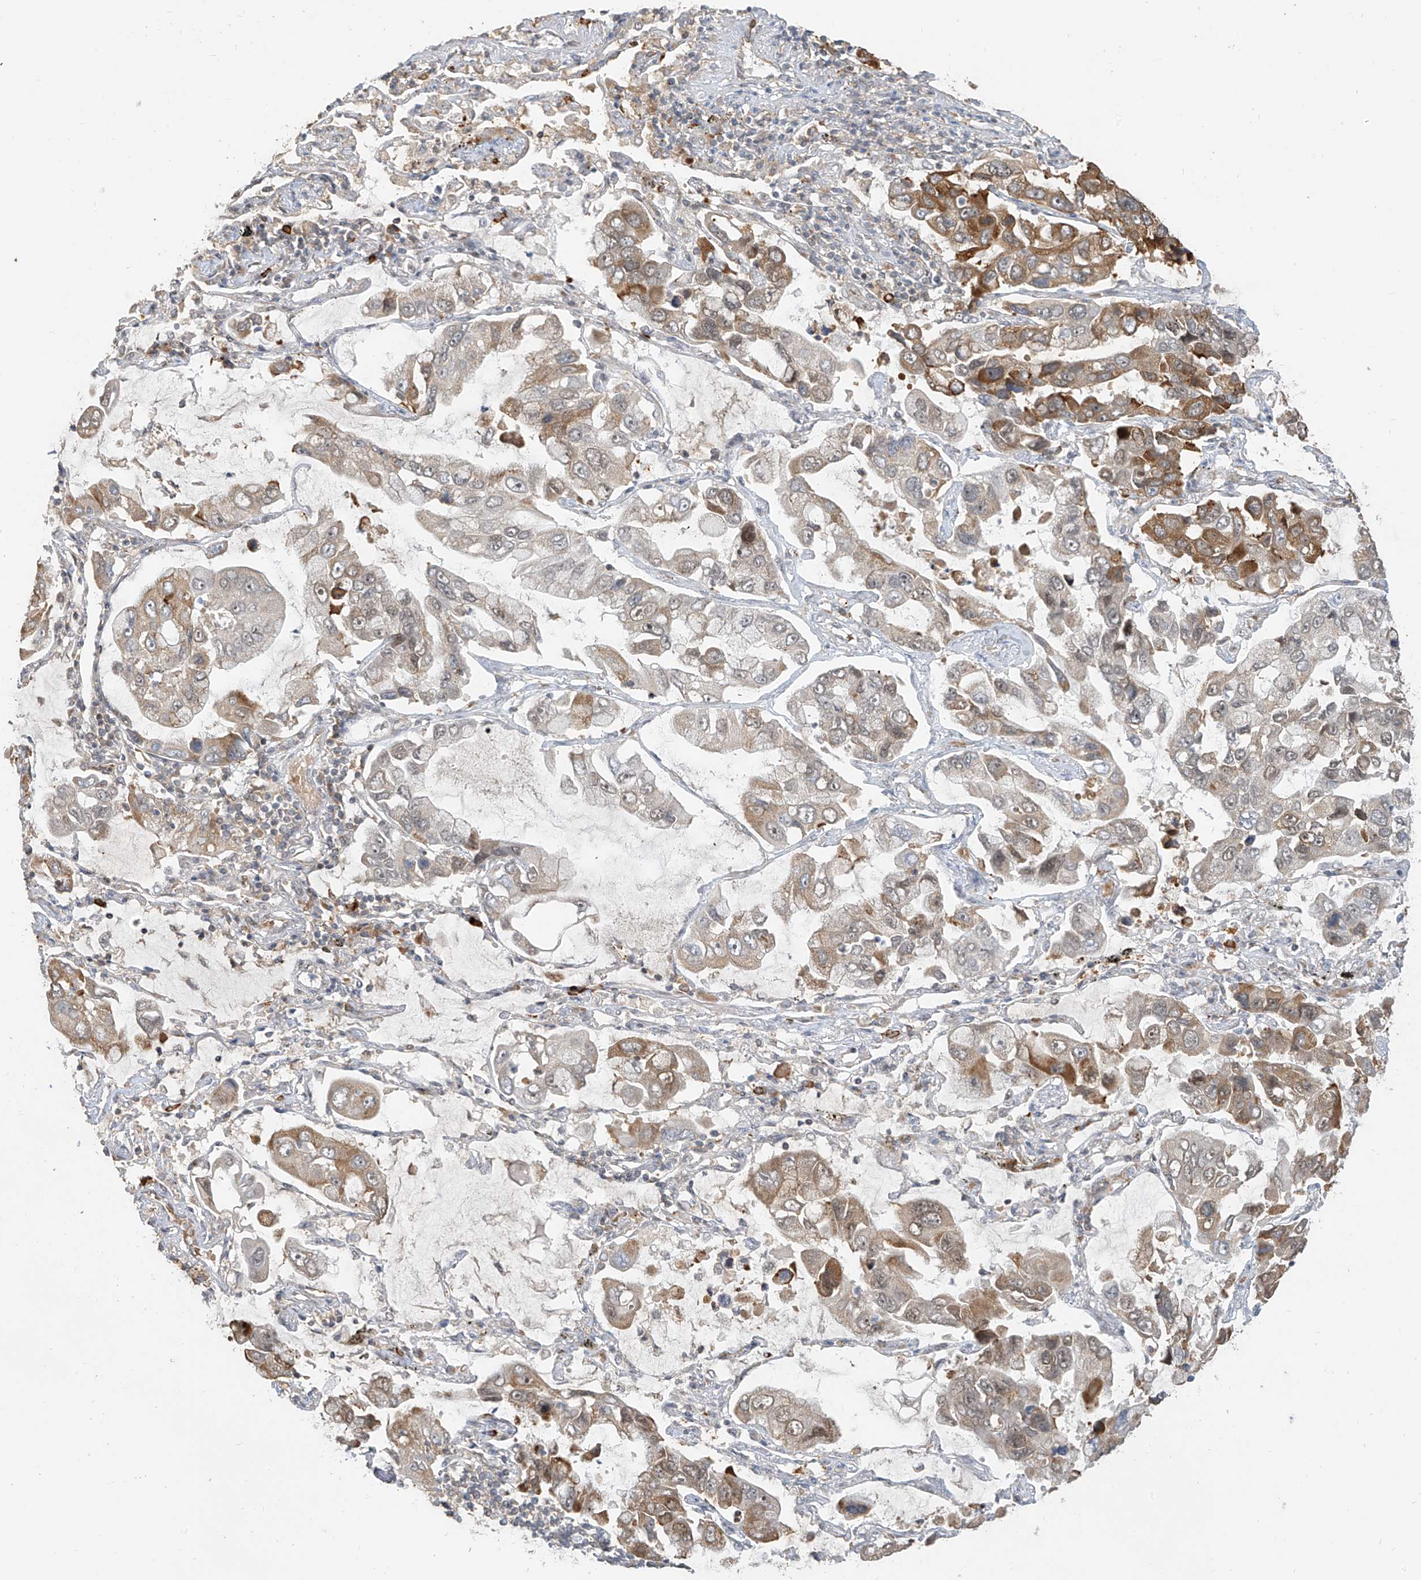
{"staining": {"intensity": "moderate", "quantity": "25%-75%", "location": "cytoplasmic/membranous"}, "tissue": "lung cancer", "cell_type": "Tumor cells", "image_type": "cancer", "snomed": [{"axis": "morphology", "description": "Adenocarcinoma, NOS"}, {"axis": "topography", "description": "Lung"}], "caption": "This is an image of IHC staining of lung cancer, which shows moderate staining in the cytoplasmic/membranous of tumor cells.", "gene": "ZMYM2", "patient": {"sex": "male", "age": 64}}